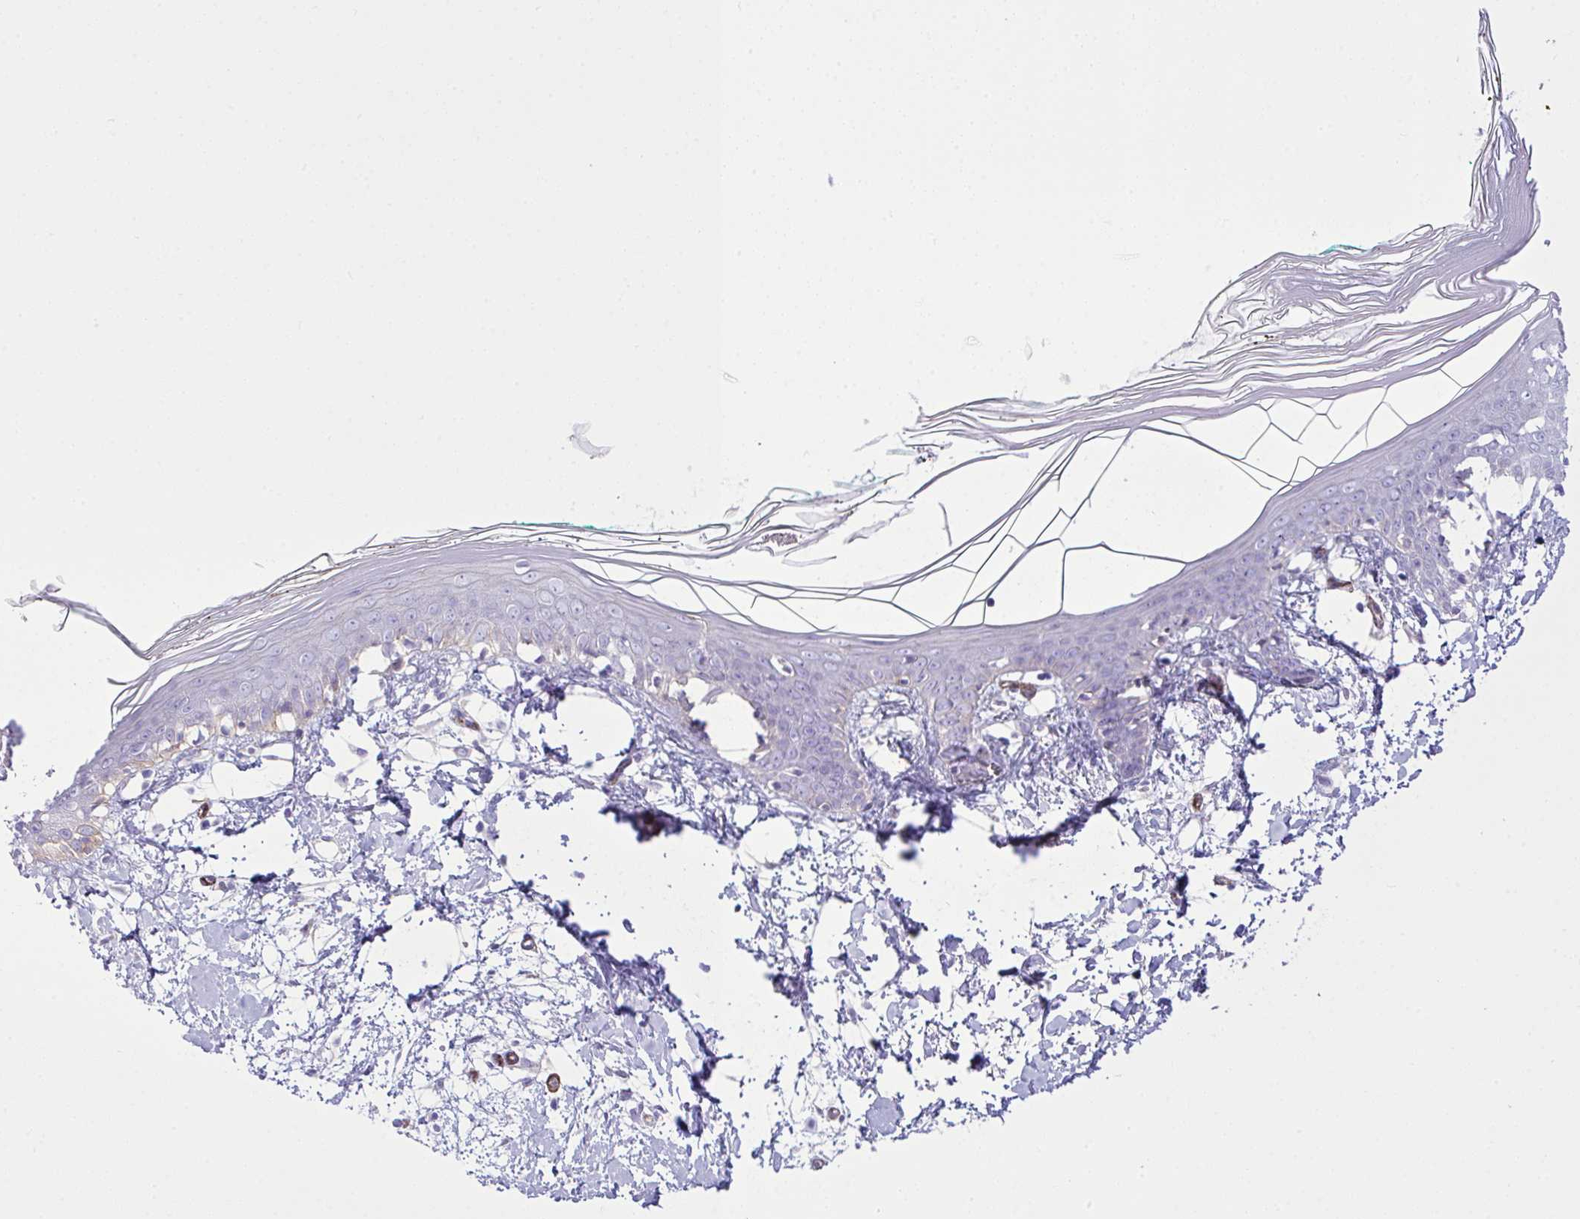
{"staining": {"intensity": "negative", "quantity": "none", "location": "none"}, "tissue": "skin", "cell_type": "Fibroblasts", "image_type": "normal", "snomed": [{"axis": "morphology", "description": "Normal tissue, NOS"}, {"axis": "topography", "description": "Skin"}], "caption": "A high-resolution image shows immunohistochemistry (IHC) staining of benign skin, which demonstrates no significant expression in fibroblasts.", "gene": "SYNPO2L", "patient": {"sex": "female", "age": 34}}